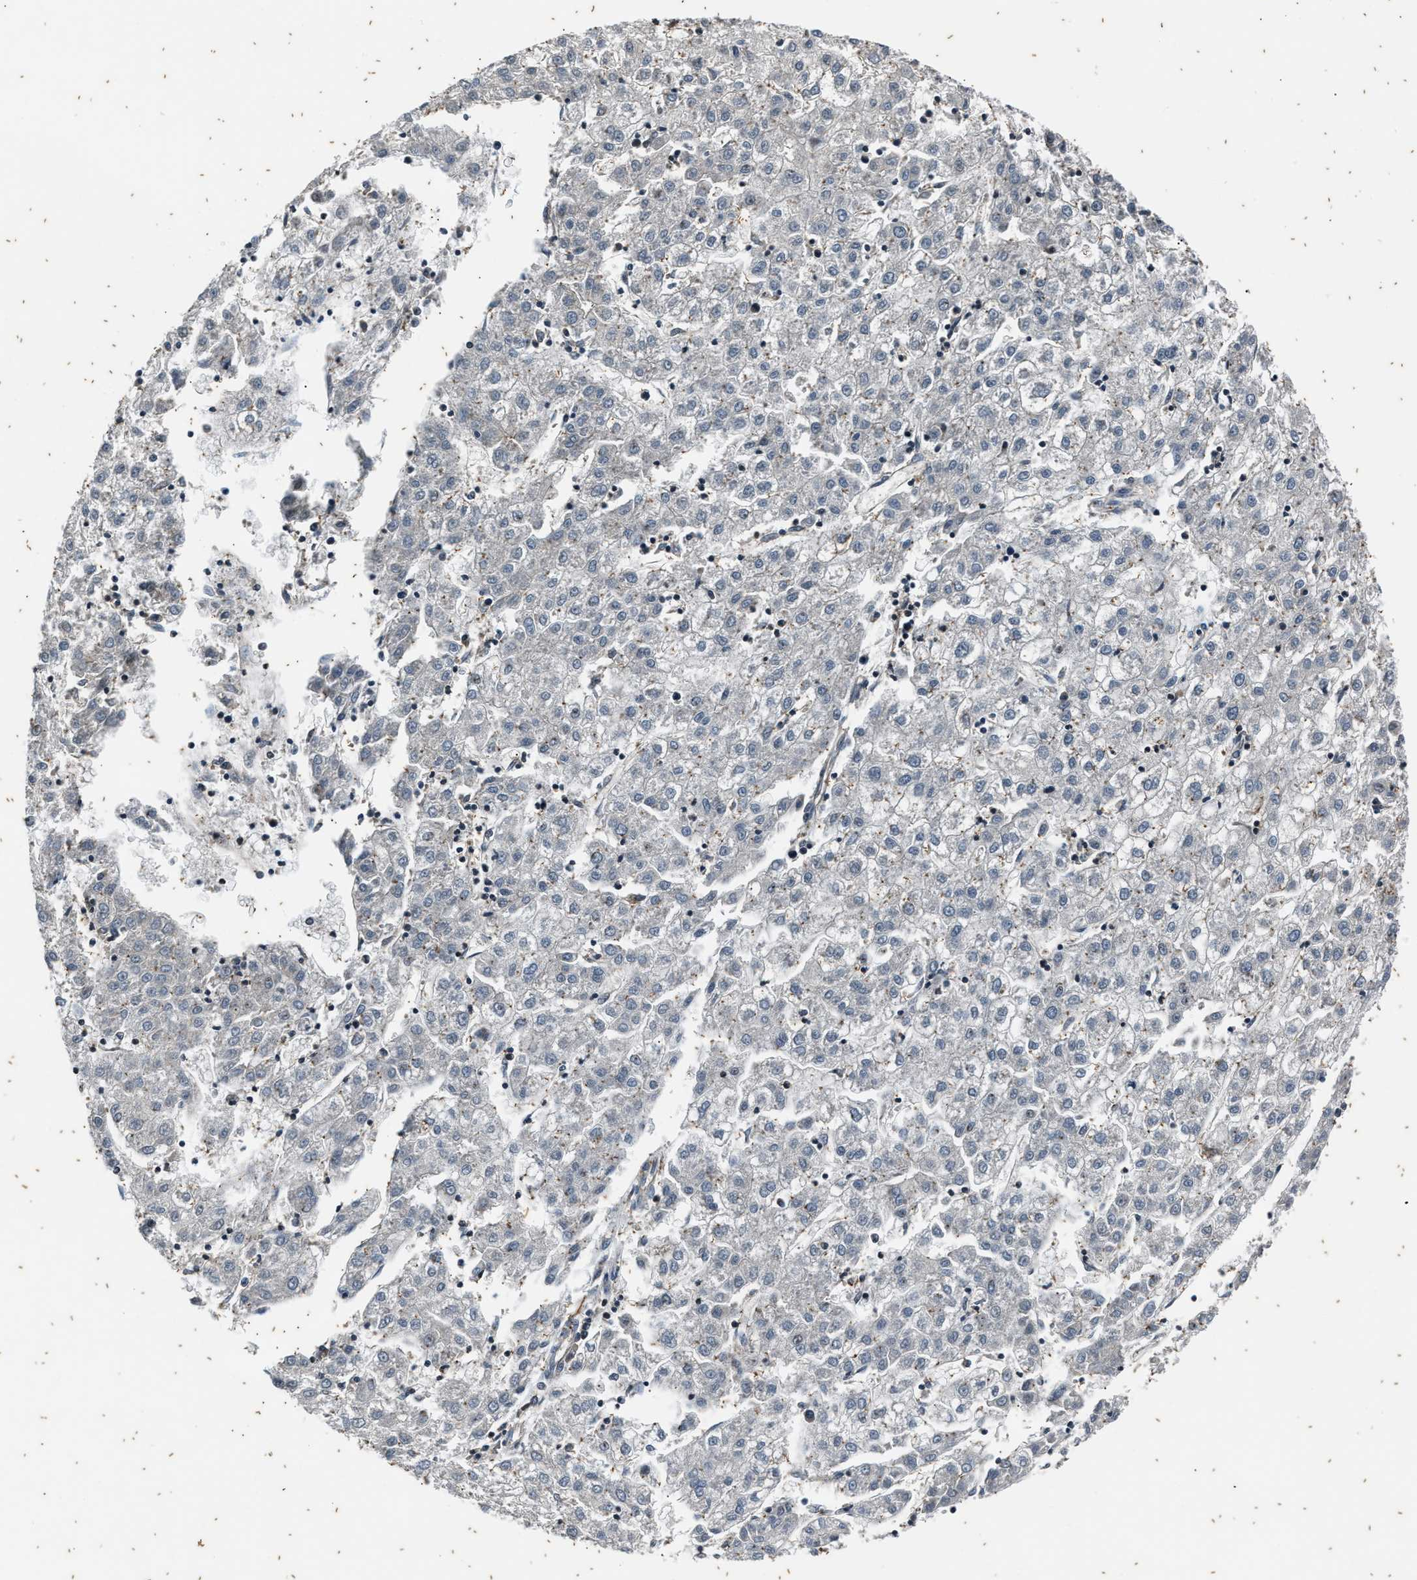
{"staining": {"intensity": "negative", "quantity": "none", "location": "none"}, "tissue": "liver cancer", "cell_type": "Tumor cells", "image_type": "cancer", "snomed": [{"axis": "morphology", "description": "Carcinoma, Hepatocellular, NOS"}, {"axis": "topography", "description": "Liver"}], "caption": "Immunohistochemistry of liver cancer (hepatocellular carcinoma) exhibits no positivity in tumor cells.", "gene": "PTPN7", "patient": {"sex": "male", "age": 72}}